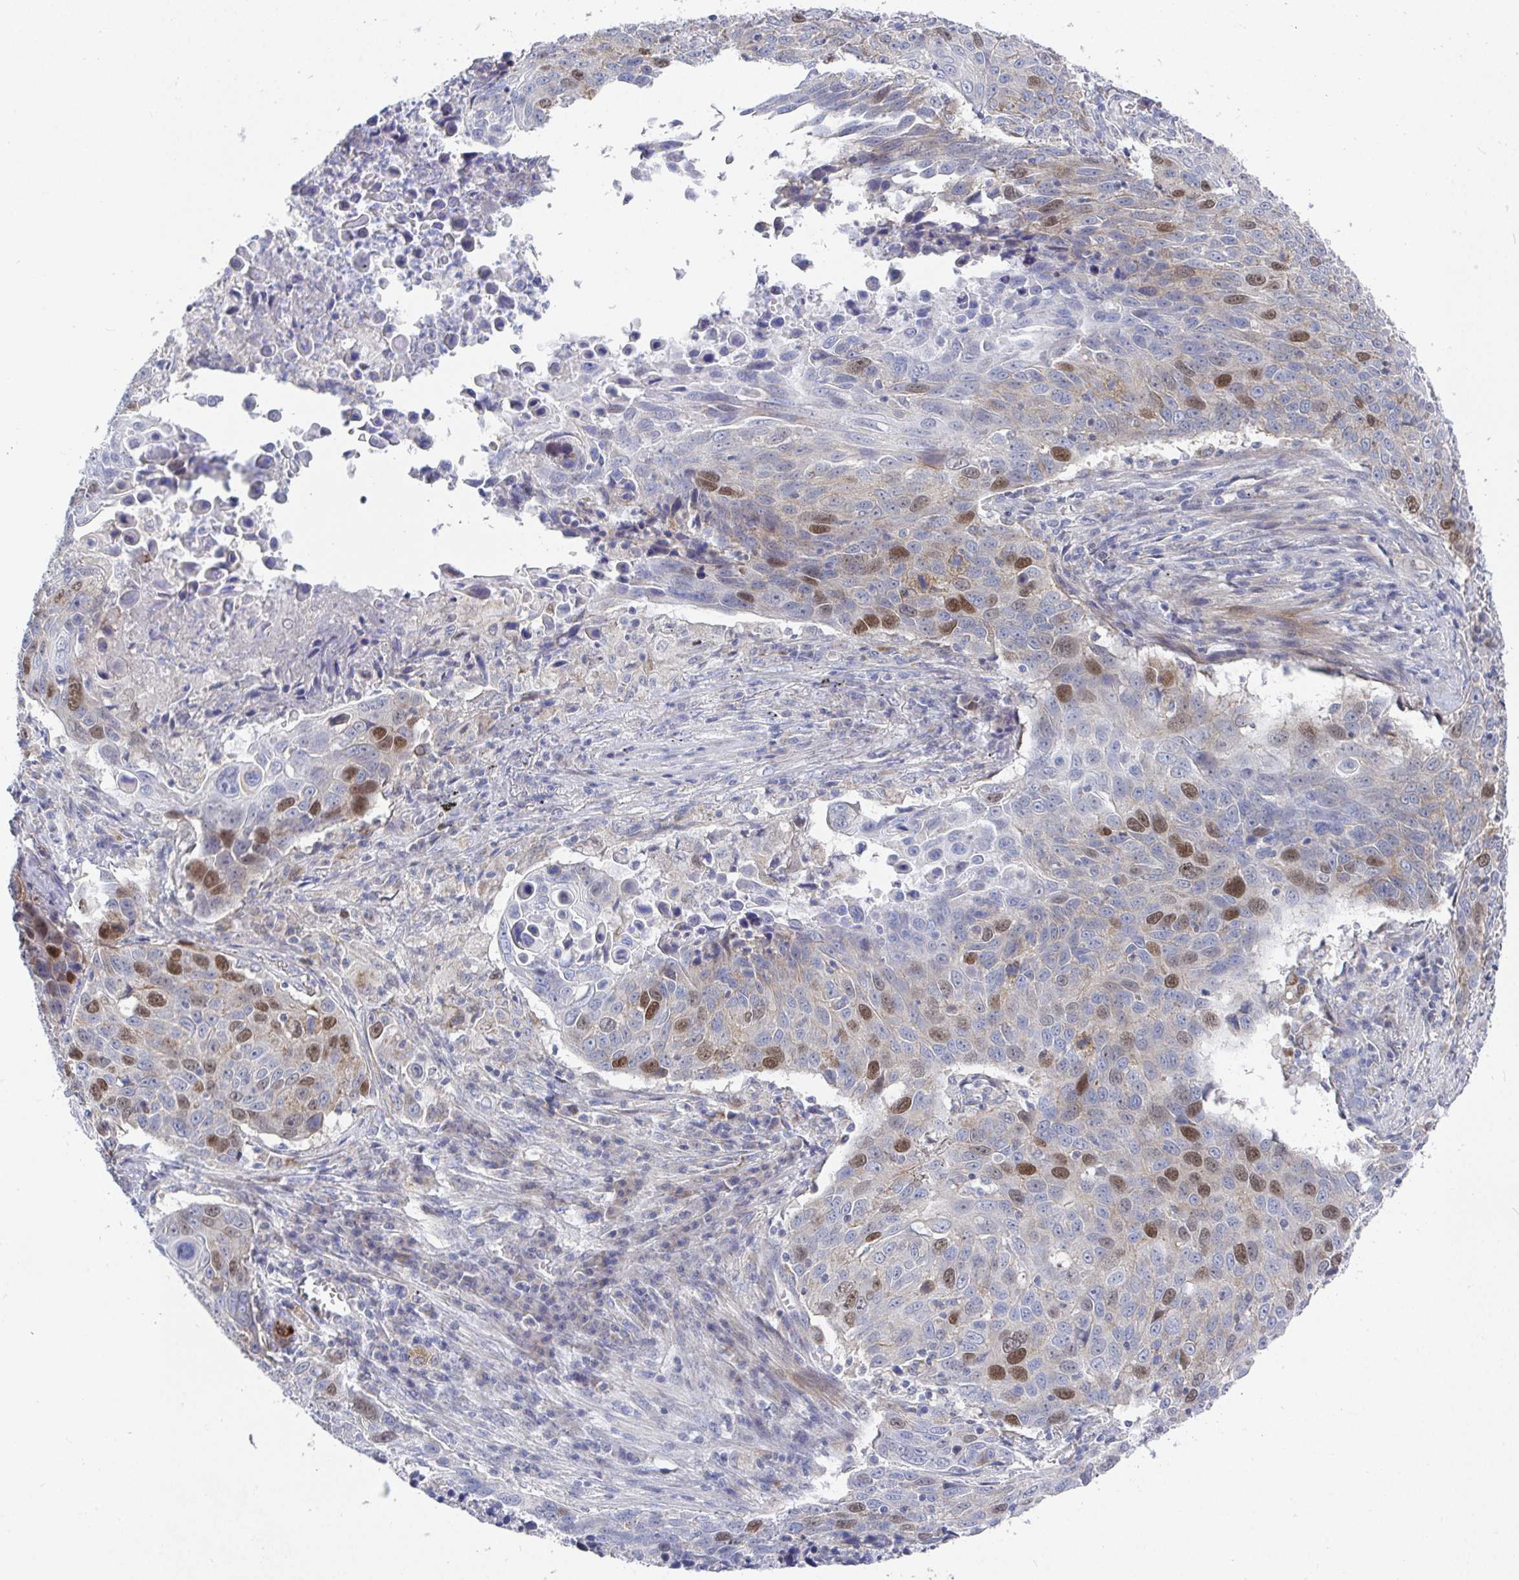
{"staining": {"intensity": "moderate", "quantity": "<25%", "location": "nuclear"}, "tissue": "lung cancer", "cell_type": "Tumor cells", "image_type": "cancer", "snomed": [{"axis": "morphology", "description": "Squamous cell carcinoma, NOS"}, {"axis": "topography", "description": "Lung"}], "caption": "Immunohistochemistry image of lung squamous cell carcinoma stained for a protein (brown), which reveals low levels of moderate nuclear positivity in approximately <25% of tumor cells.", "gene": "ATP5F1C", "patient": {"sex": "male", "age": 78}}